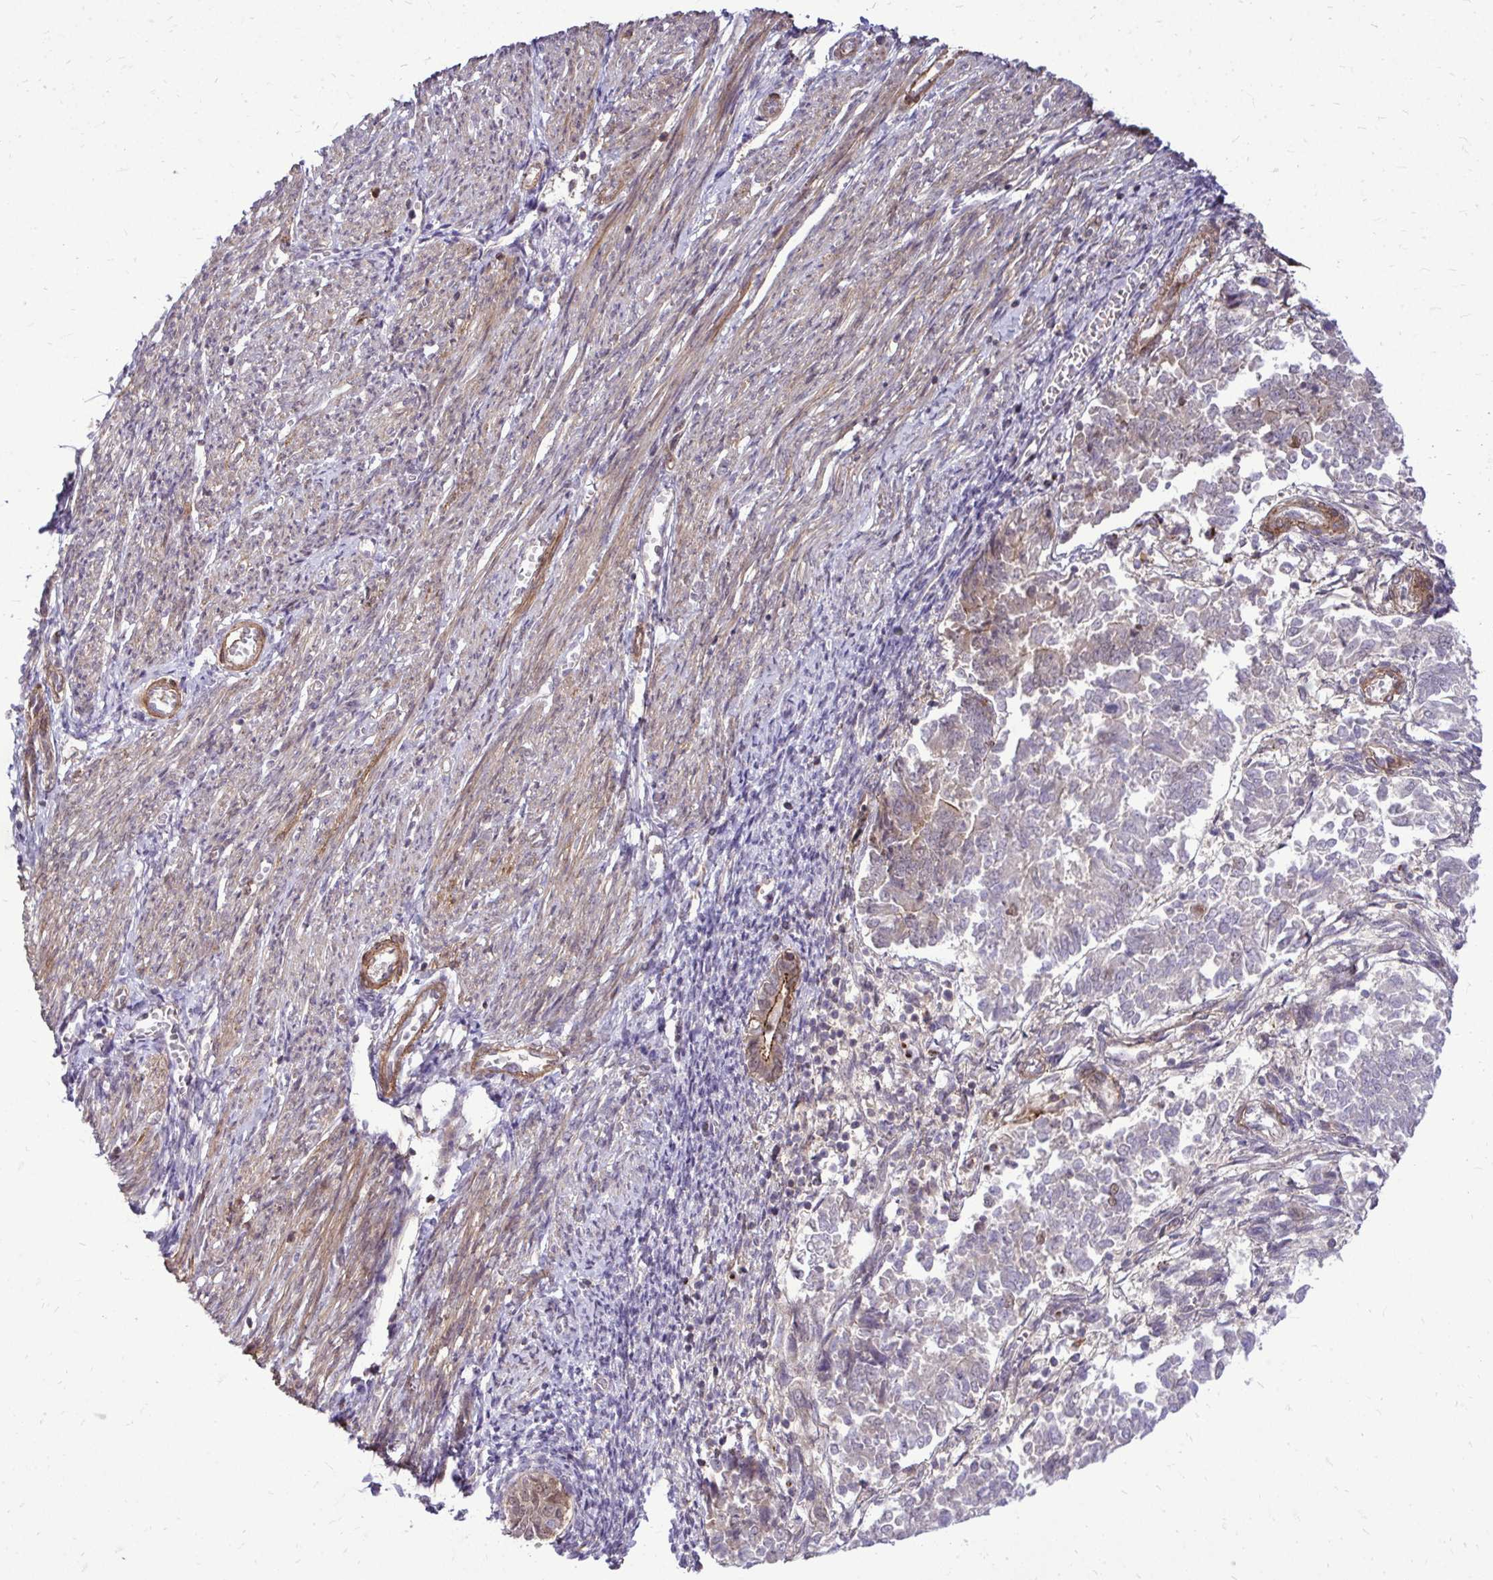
{"staining": {"intensity": "negative", "quantity": "none", "location": "none"}, "tissue": "endometrial cancer", "cell_type": "Tumor cells", "image_type": "cancer", "snomed": [{"axis": "morphology", "description": "Adenocarcinoma, NOS"}, {"axis": "topography", "description": "Endometrium"}], "caption": "IHC micrograph of neoplastic tissue: human endometrial cancer (adenocarcinoma) stained with DAB (3,3'-diaminobenzidine) displays no significant protein expression in tumor cells. The staining is performed using DAB (3,3'-diaminobenzidine) brown chromogen with nuclei counter-stained in using hematoxylin.", "gene": "TRIP6", "patient": {"sex": "female", "age": 65}}